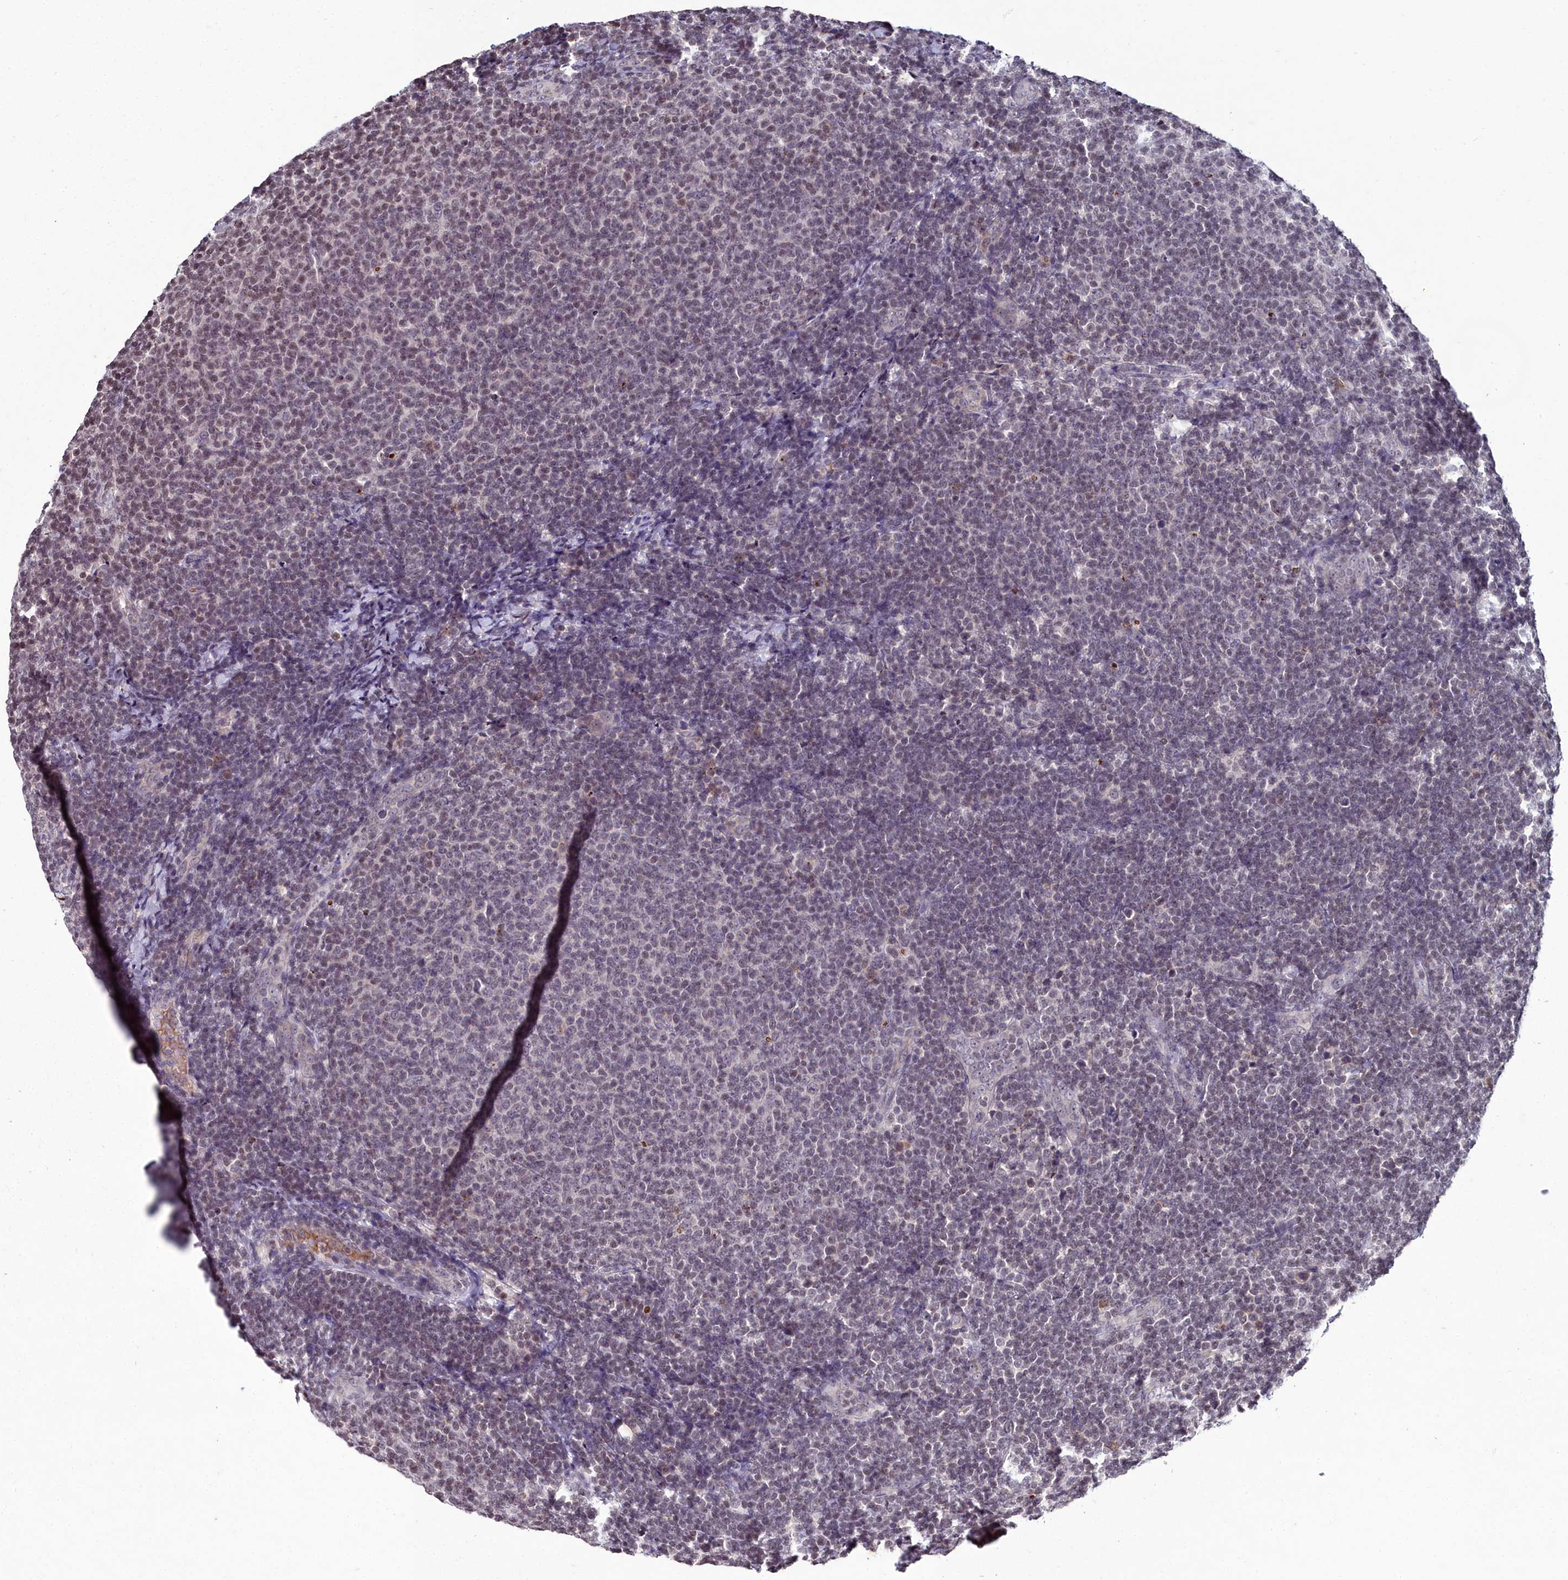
{"staining": {"intensity": "weak", "quantity": "<25%", "location": "nuclear"}, "tissue": "lymphoma", "cell_type": "Tumor cells", "image_type": "cancer", "snomed": [{"axis": "morphology", "description": "Malignant lymphoma, non-Hodgkin's type, Low grade"}, {"axis": "topography", "description": "Lymph node"}], "caption": "Immunohistochemical staining of malignant lymphoma, non-Hodgkin's type (low-grade) shows no significant positivity in tumor cells. The staining was performed using DAB (3,3'-diaminobenzidine) to visualize the protein expression in brown, while the nuclei were stained in blue with hematoxylin (Magnification: 20x).", "gene": "FZD4", "patient": {"sex": "male", "age": 66}}